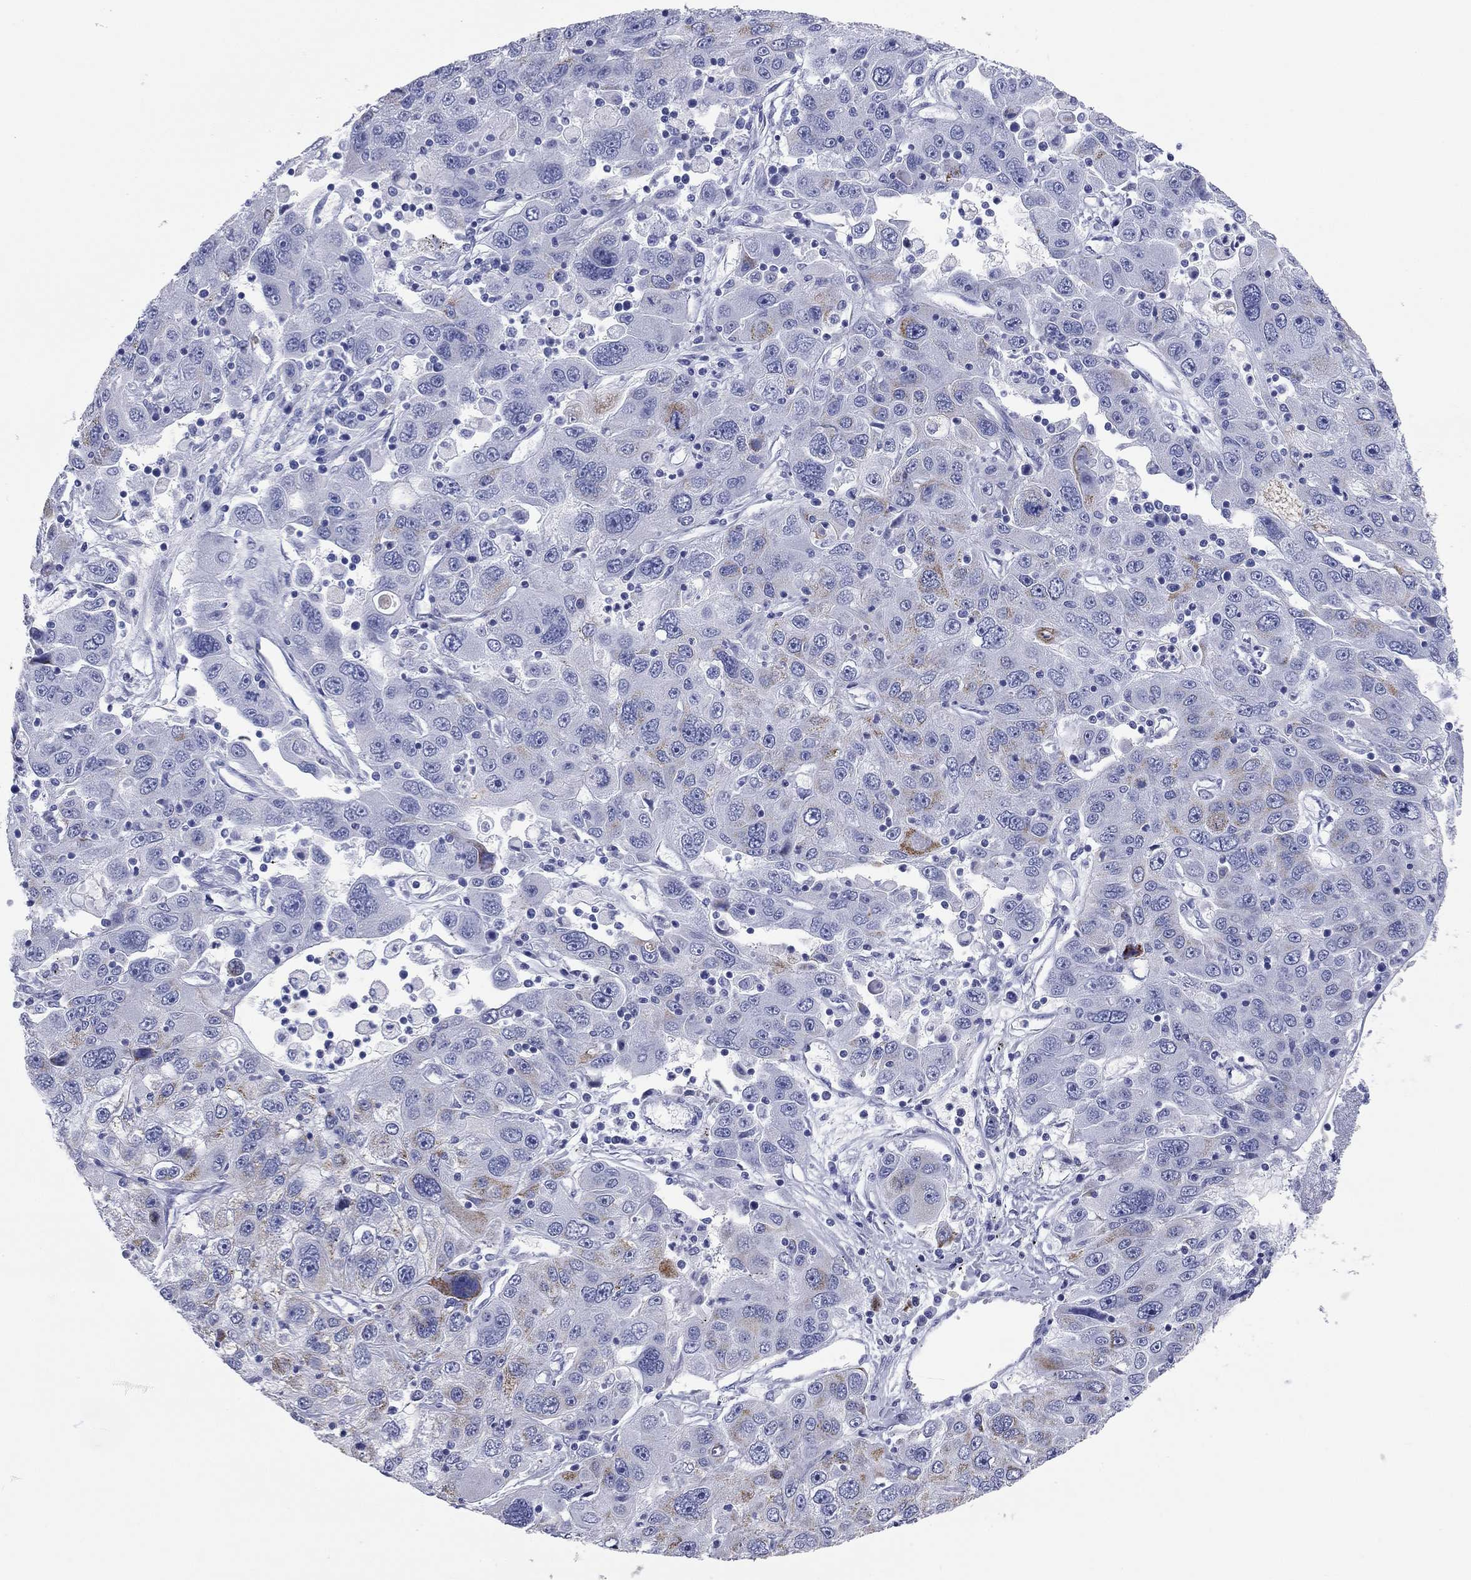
{"staining": {"intensity": "moderate", "quantity": "<25%", "location": "cytoplasmic/membranous"}, "tissue": "stomach cancer", "cell_type": "Tumor cells", "image_type": "cancer", "snomed": [{"axis": "morphology", "description": "Adenocarcinoma, NOS"}, {"axis": "topography", "description": "Stomach"}], "caption": "Immunohistochemistry (IHC) of stomach cancer (adenocarcinoma) reveals low levels of moderate cytoplasmic/membranous positivity in approximately <25% of tumor cells.", "gene": "CHI3L2", "patient": {"sex": "male", "age": 56}}